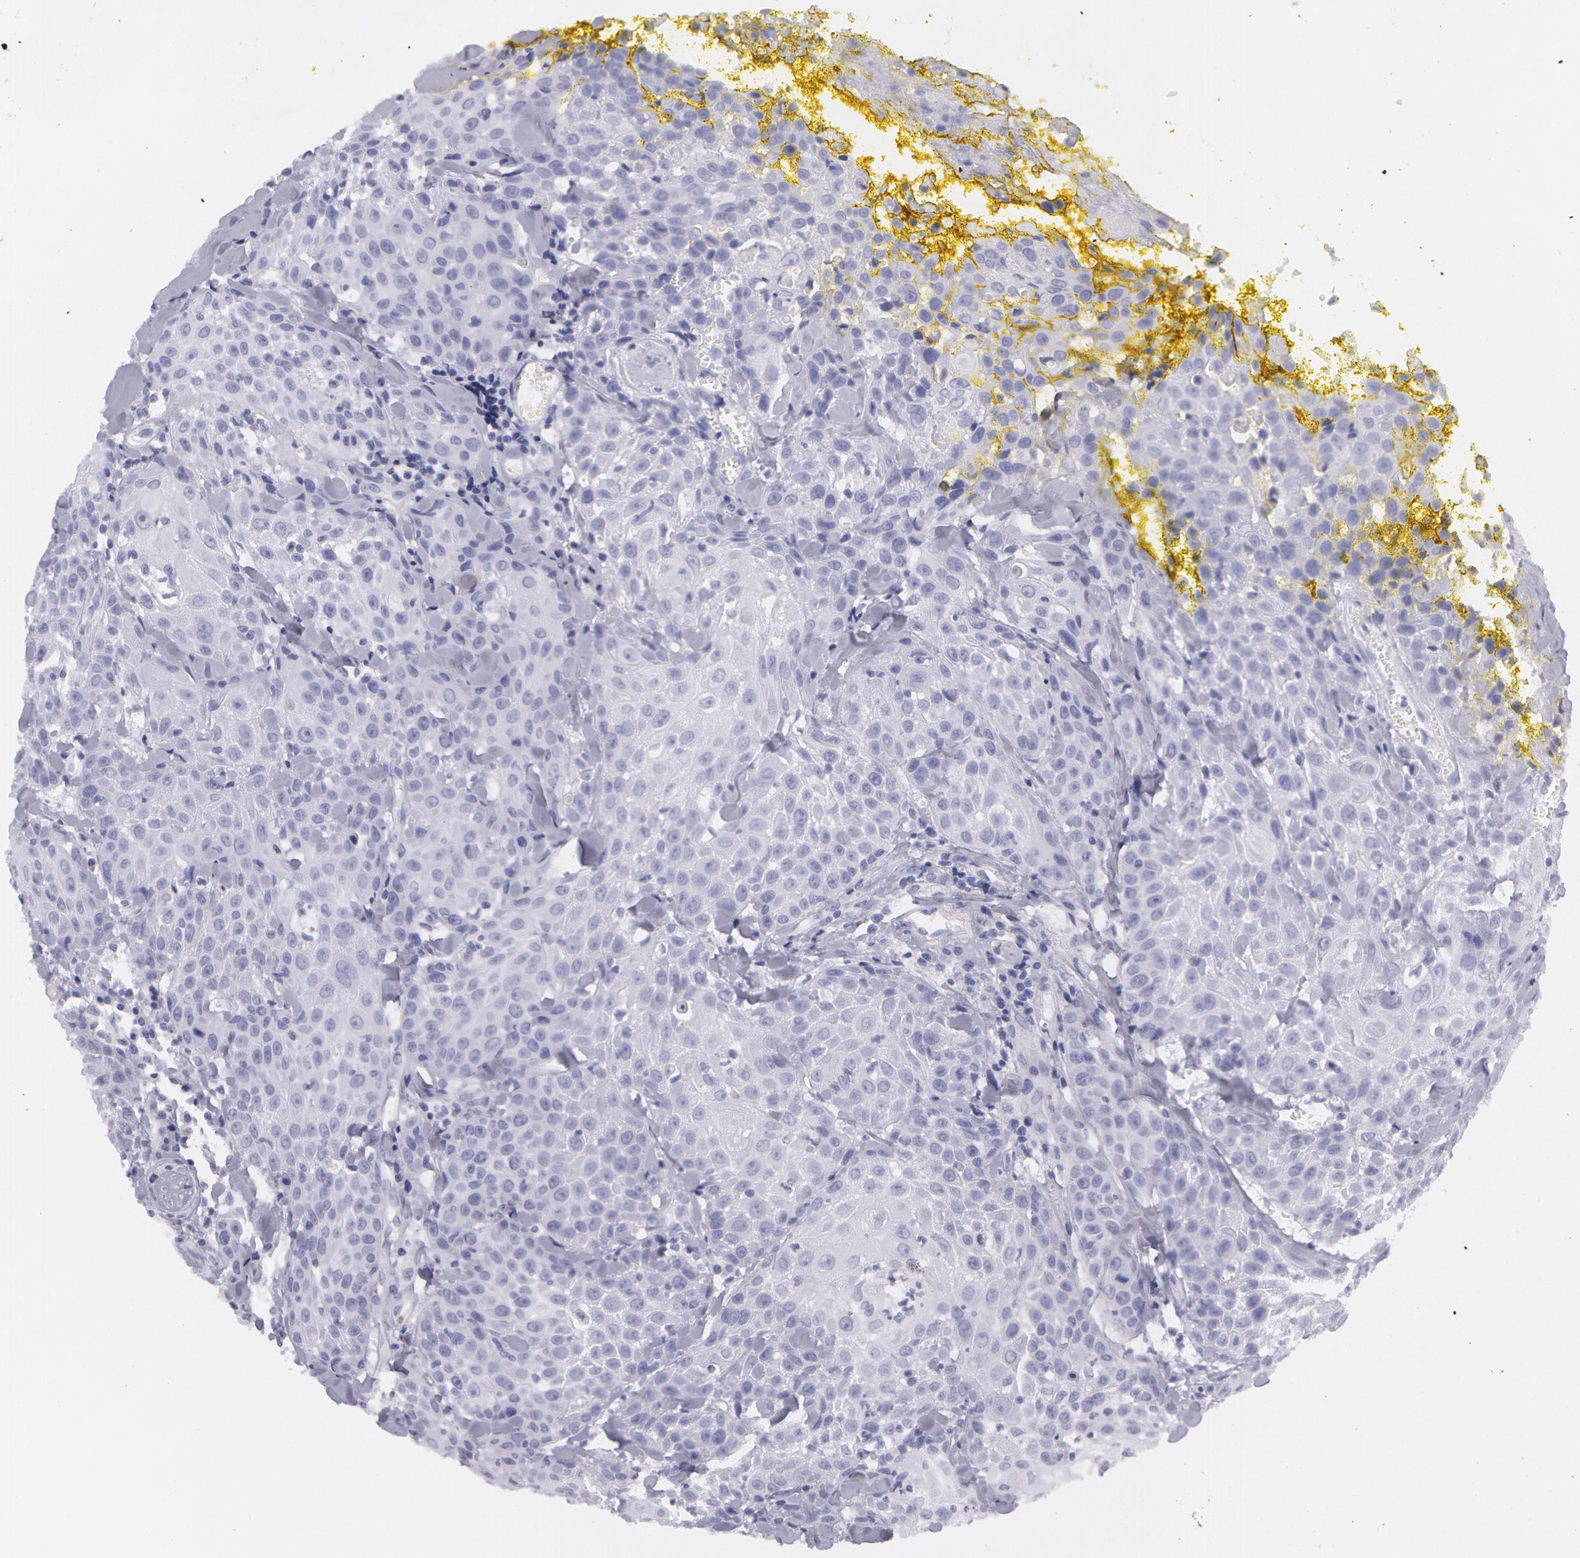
{"staining": {"intensity": "negative", "quantity": "none", "location": "none"}, "tissue": "head and neck cancer", "cell_type": "Tumor cells", "image_type": "cancer", "snomed": [{"axis": "morphology", "description": "Squamous cell carcinoma, NOS"}, {"axis": "topography", "description": "Oral tissue"}, {"axis": "topography", "description": "Head-Neck"}], "caption": "Immunohistochemistry of head and neck cancer exhibits no positivity in tumor cells.", "gene": "AMACR", "patient": {"sex": "female", "age": 82}}